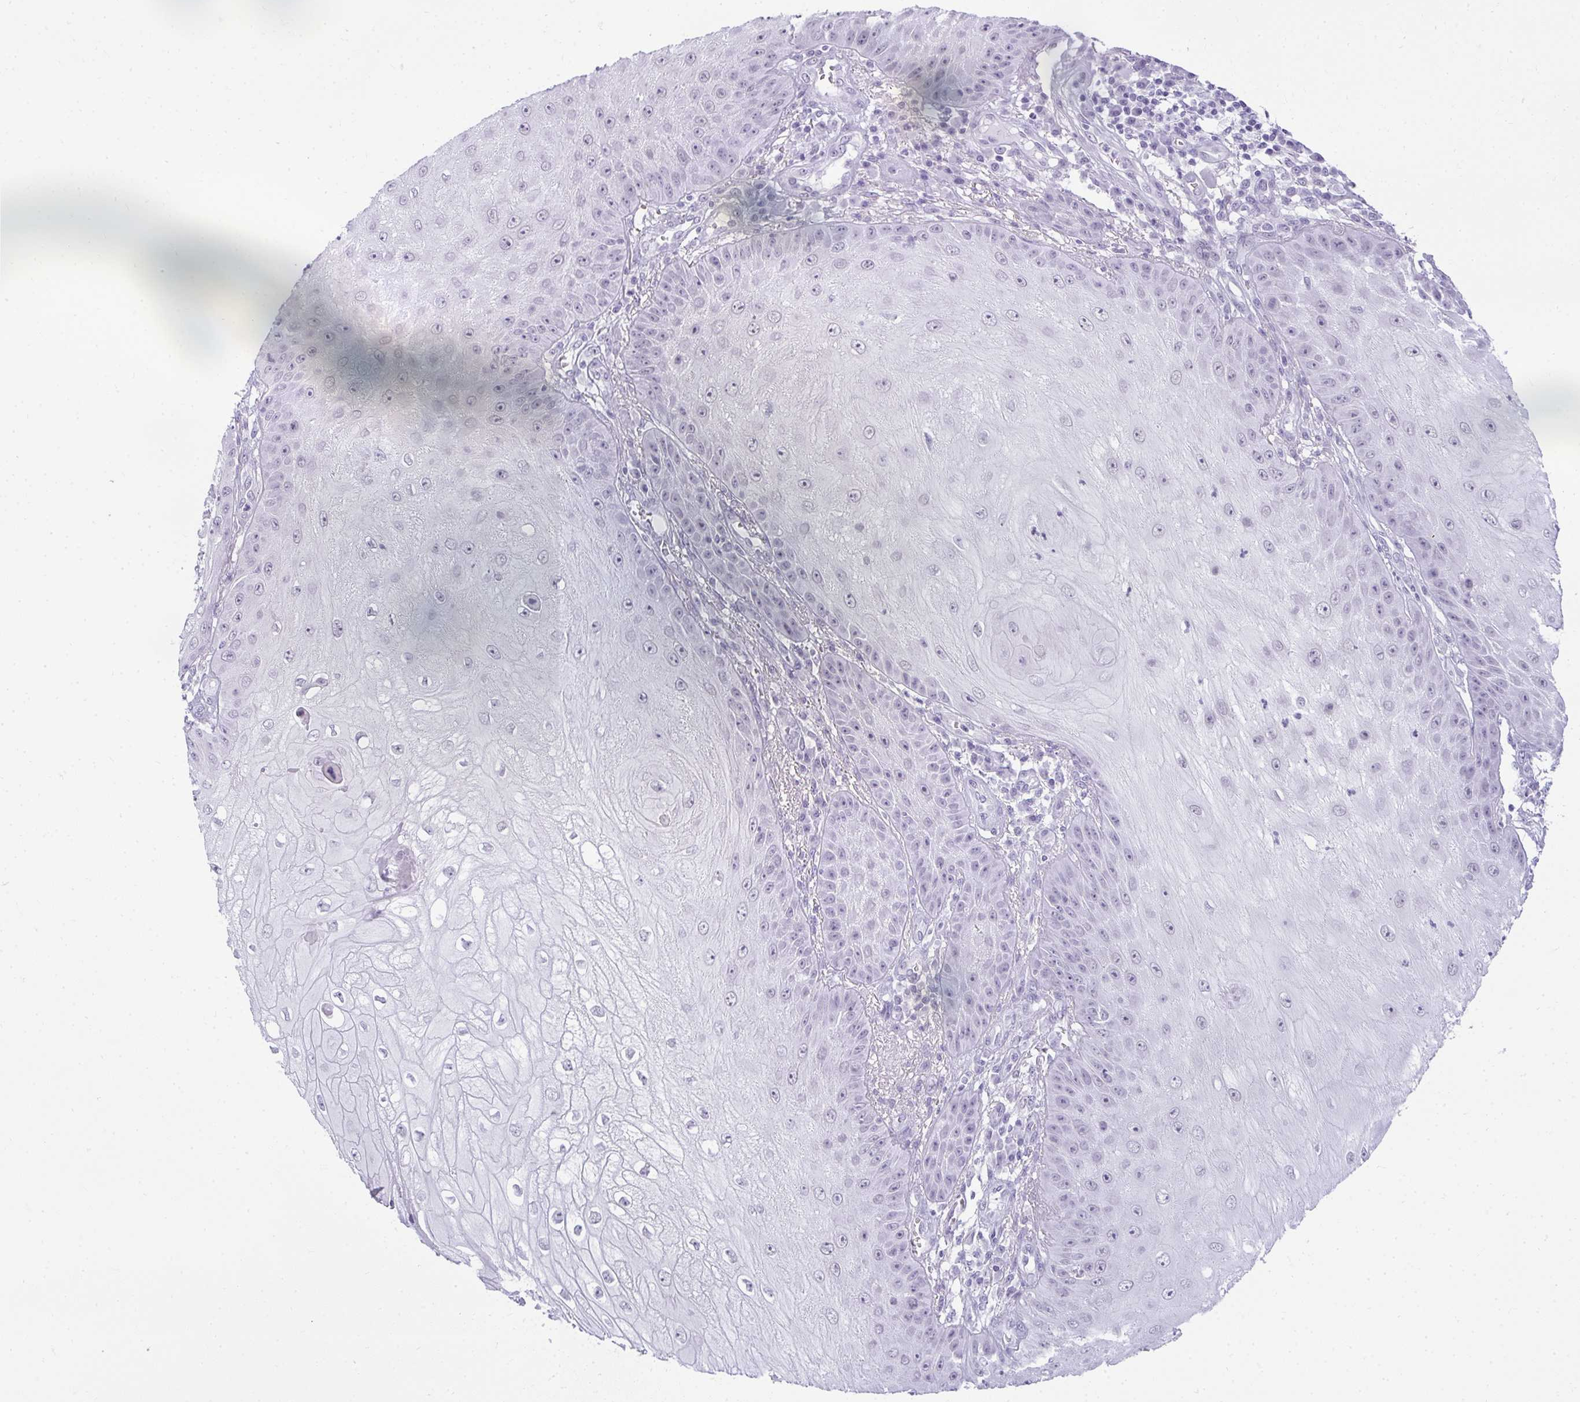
{"staining": {"intensity": "negative", "quantity": "none", "location": "none"}, "tissue": "skin cancer", "cell_type": "Tumor cells", "image_type": "cancer", "snomed": [{"axis": "morphology", "description": "Squamous cell carcinoma, NOS"}, {"axis": "topography", "description": "Skin"}], "caption": "High power microscopy micrograph of an immunohistochemistry micrograph of squamous cell carcinoma (skin), revealing no significant staining in tumor cells.", "gene": "PLA2G1B", "patient": {"sex": "male", "age": 70}}